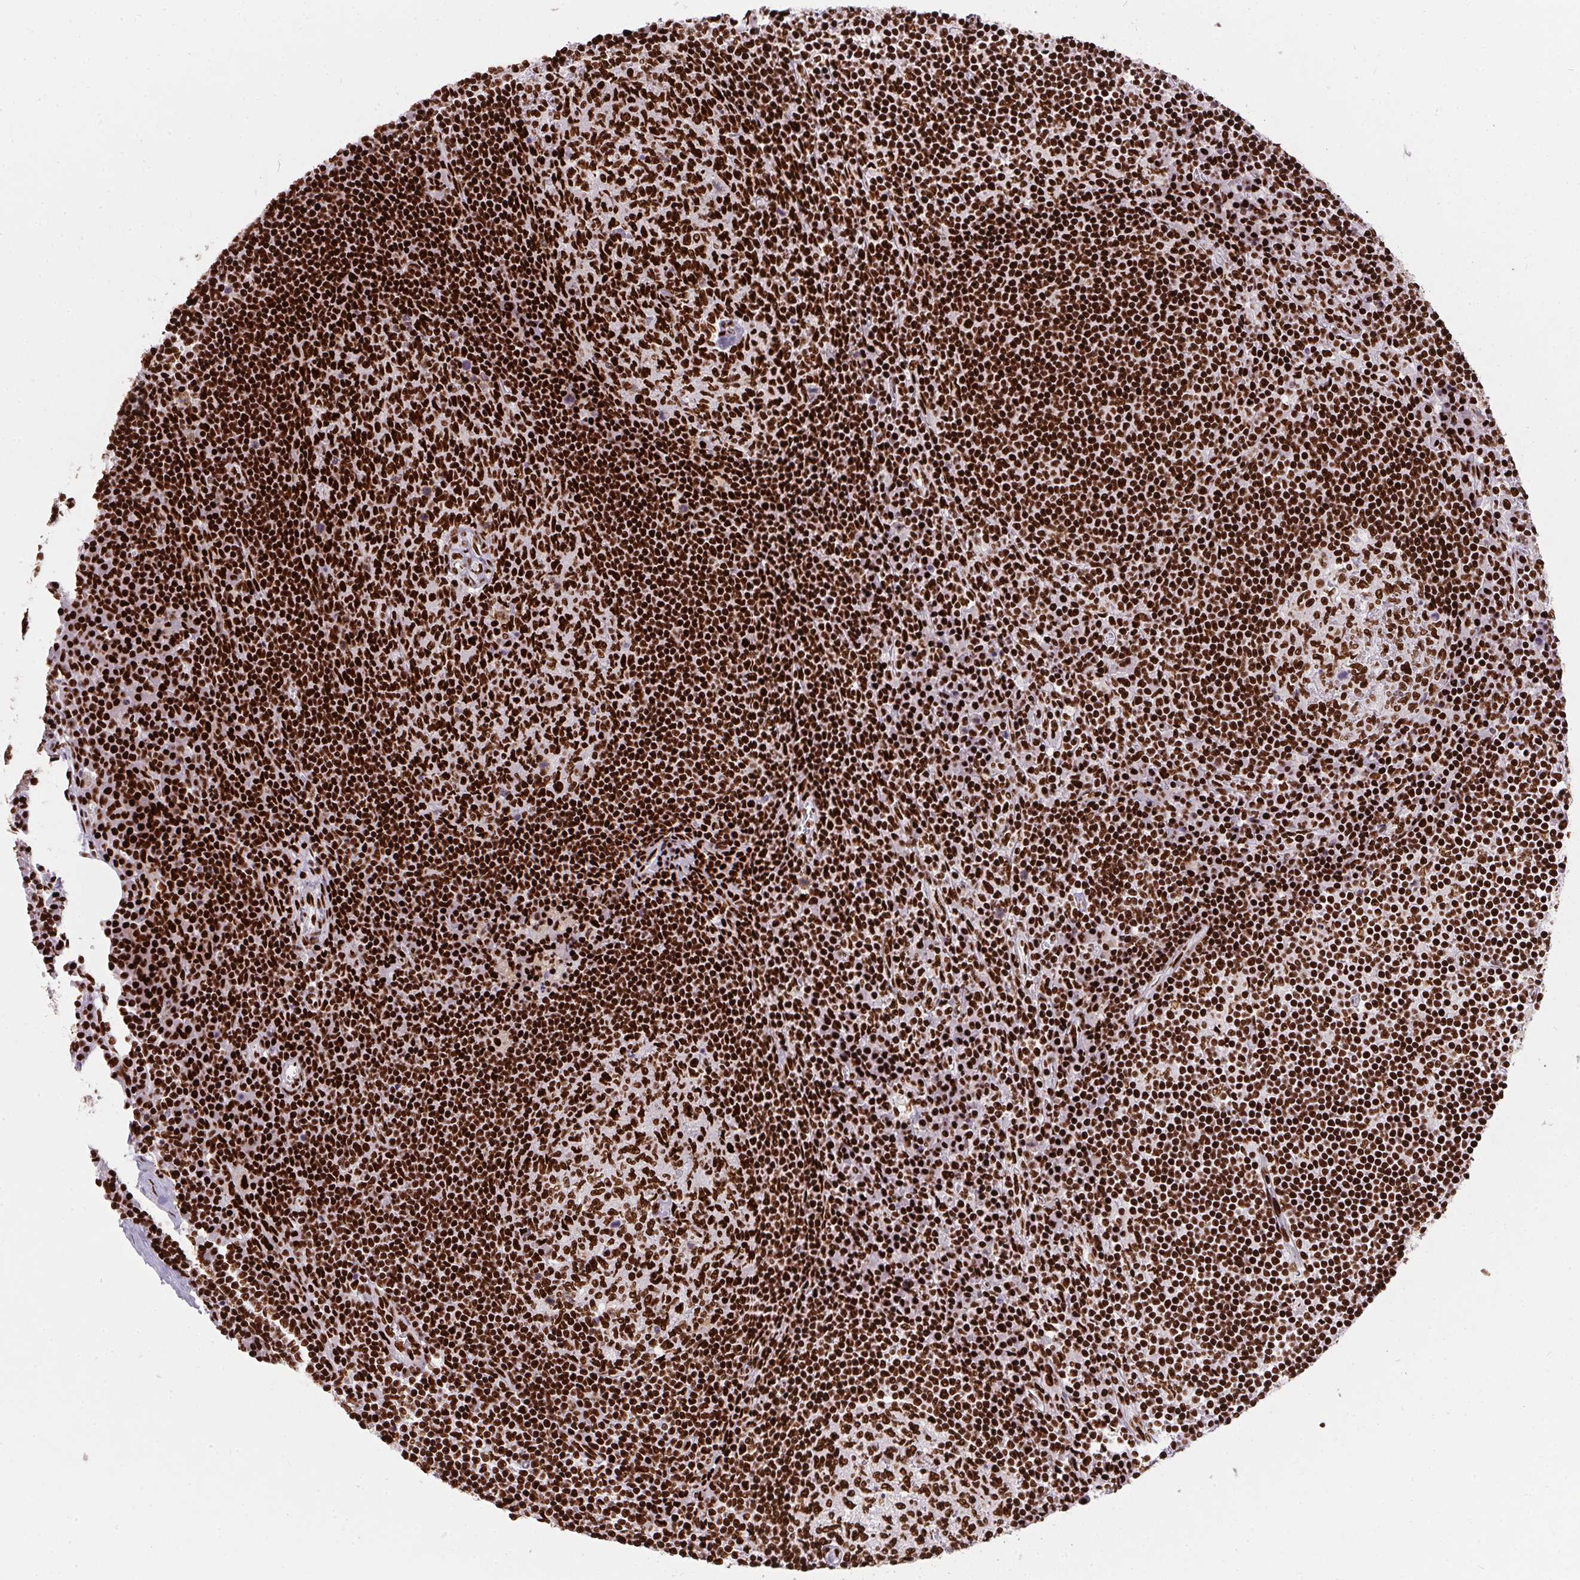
{"staining": {"intensity": "strong", "quantity": ">75%", "location": "nuclear"}, "tissue": "lymph node", "cell_type": "Germinal center cells", "image_type": "normal", "snomed": [{"axis": "morphology", "description": "Normal tissue, NOS"}, {"axis": "topography", "description": "Lymph node"}], "caption": "High-magnification brightfield microscopy of normal lymph node stained with DAB (3,3'-diaminobenzidine) (brown) and counterstained with hematoxylin (blue). germinal center cells exhibit strong nuclear expression is appreciated in approximately>75% of cells. Immunohistochemistry (ihc) stains the protein of interest in brown and the nuclei are stained blue.", "gene": "PAGE3", "patient": {"sex": "male", "age": 67}}